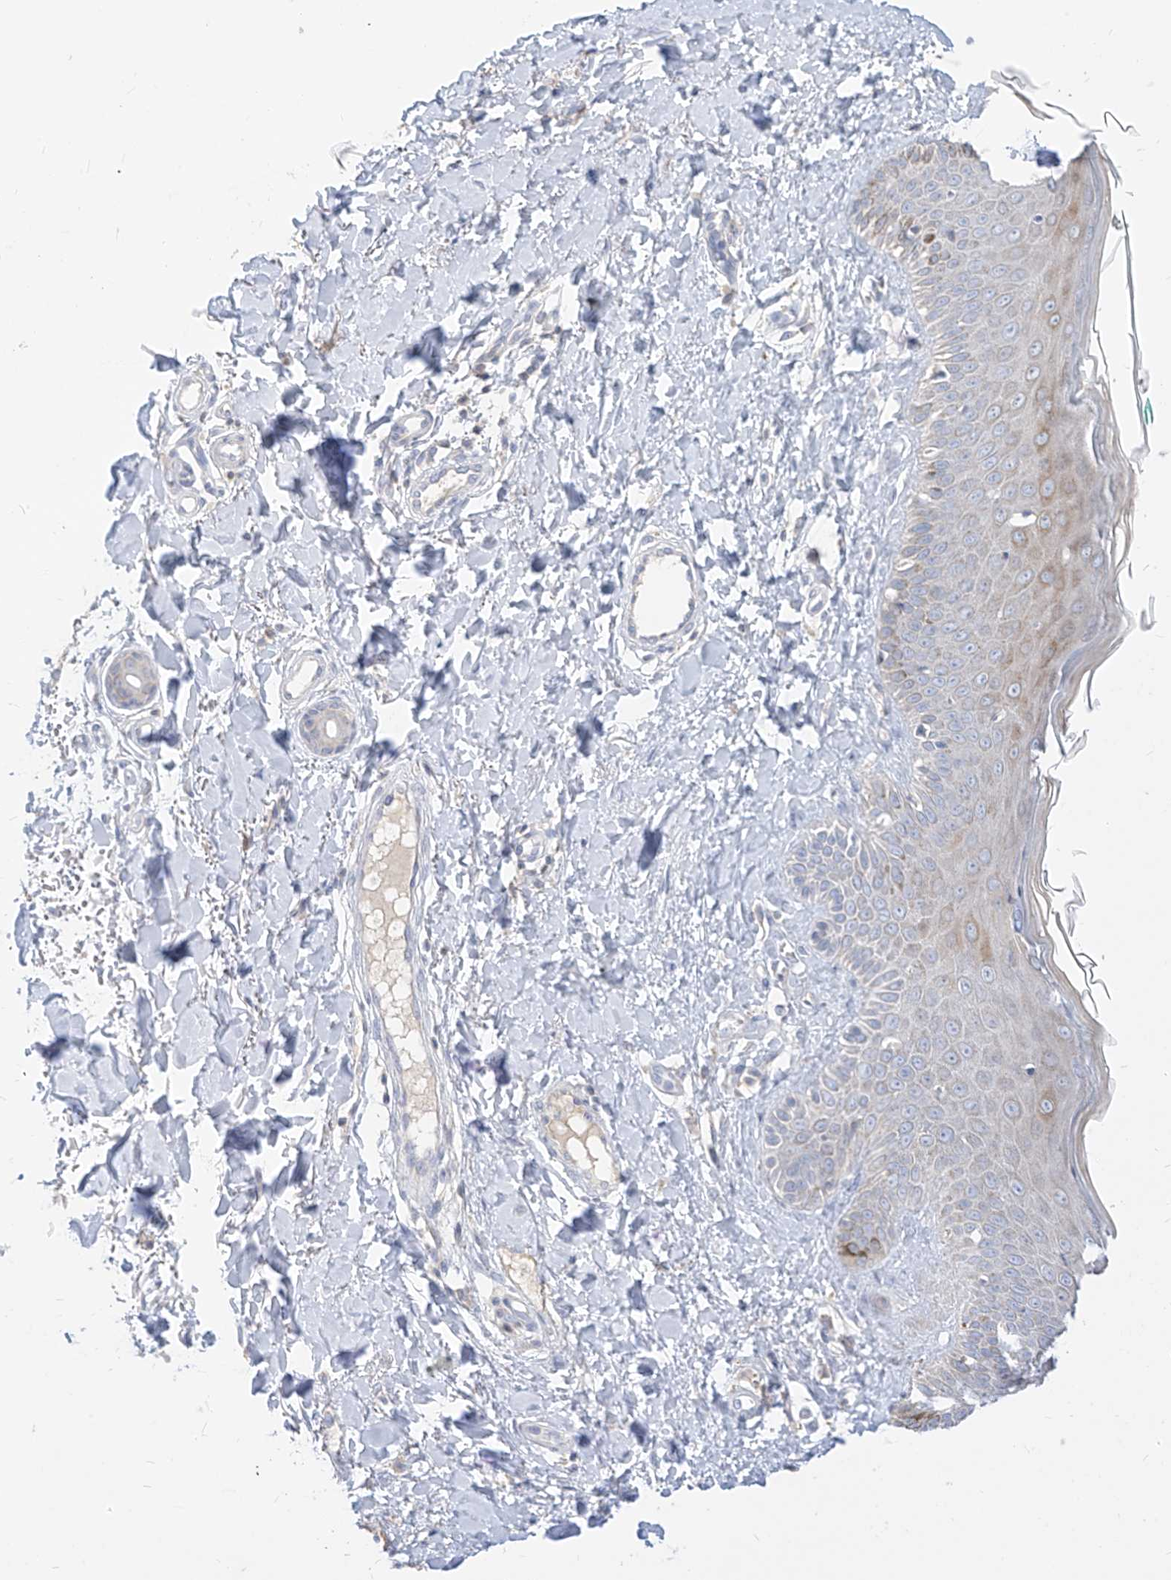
{"staining": {"intensity": "negative", "quantity": "none", "location": "none"}, "tissue": "skin", "cell_type": "Fibroblasts", "image_type": "normal", "snomed": [{"axis": "morphology", "description": "Normal tissue, NOS"}, {"axis": "topography", "description": "Skin"}], "caption": "The histopathology image demonstrates no staining of fibroblasts in normal skin.", "gene": "RASA2", "patient": {"sex": "male", "age": 52}}